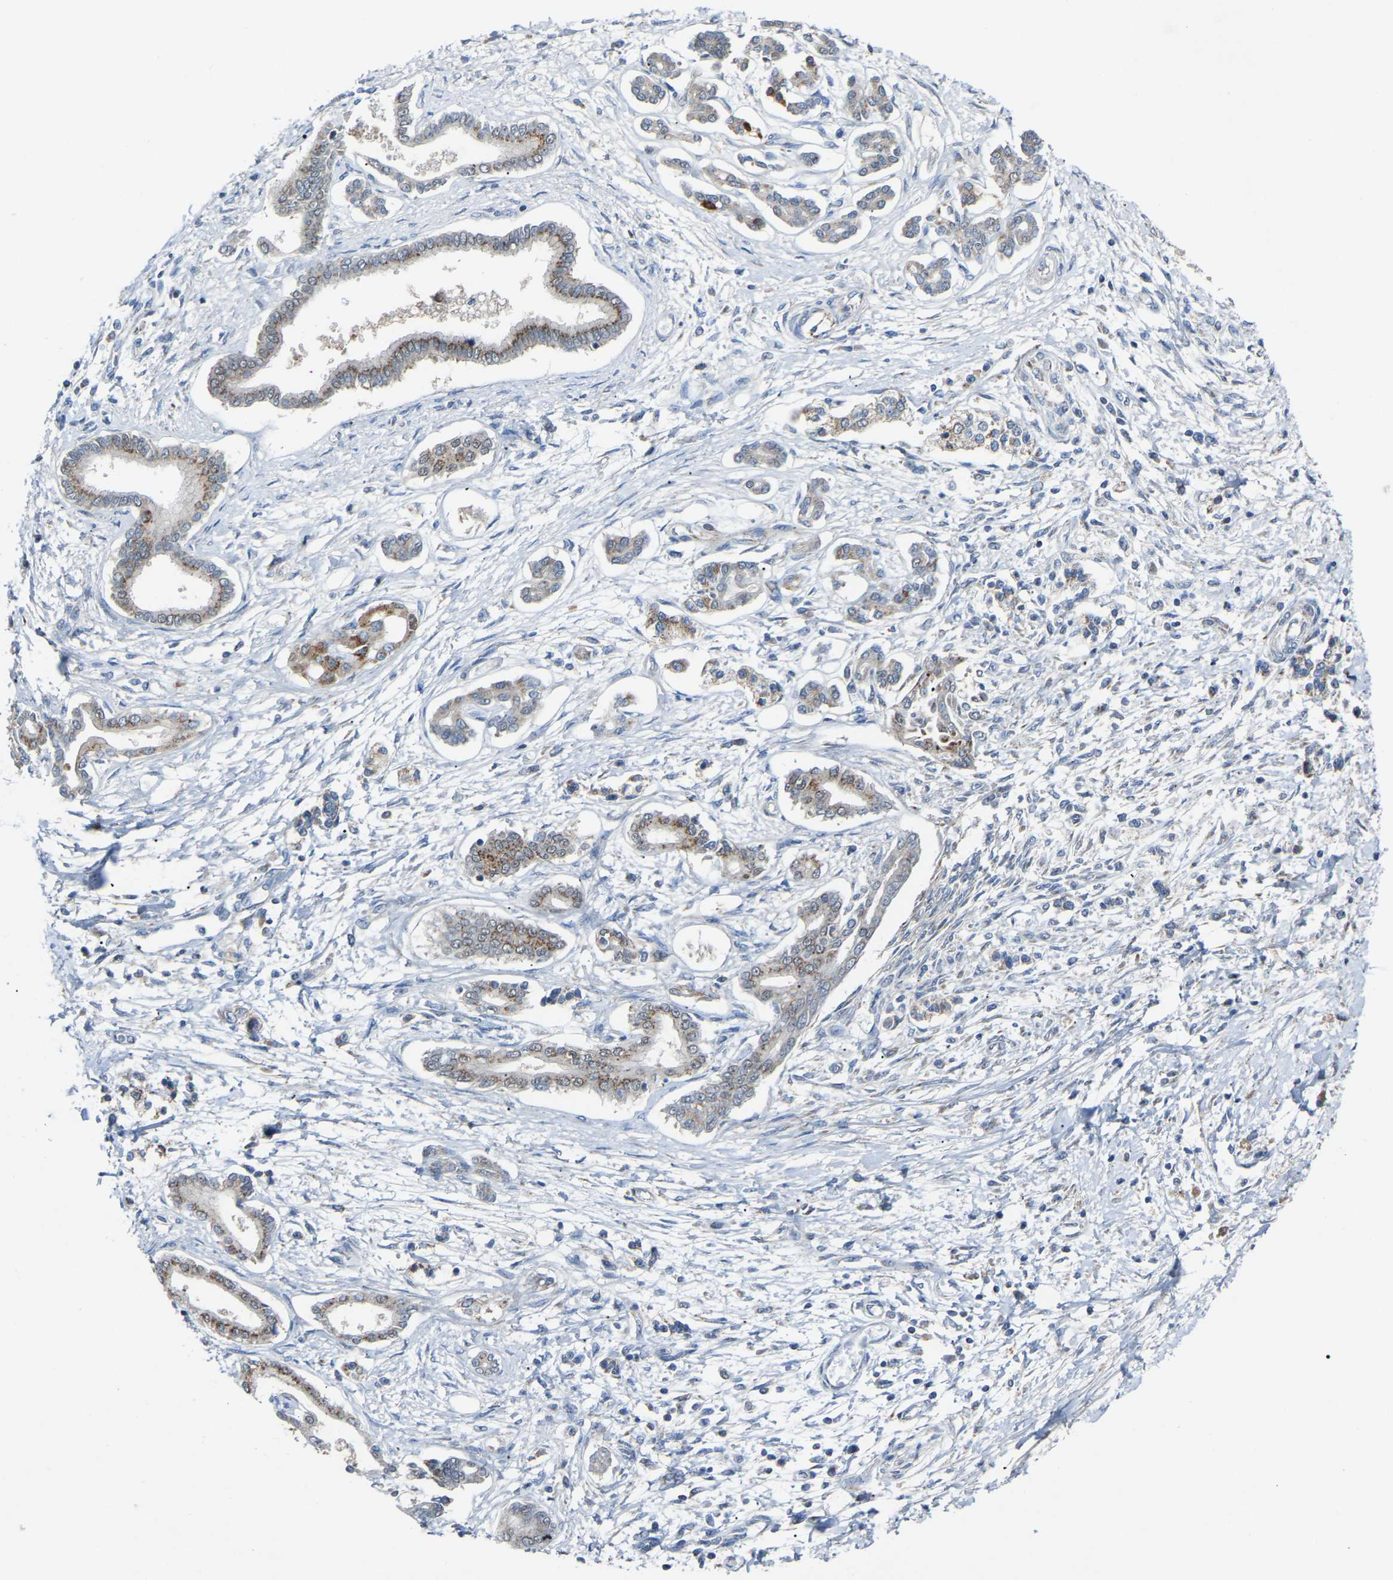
{"staining": {"intensity": "moderate", "quantity": "25%-75%", "location": "cytoplasmic/membranous"}, "tissue": "pancreatic cancer", "cell_type": "Tumor cells", "image_type": "cancer", "snomed": [{"axis": "morphology", "description": "Adenocarcinoma, NOS"}, {"axis": "topography", "description": "Pancreas"}], "caption": "The image displays immunohistochemical staining of pancreatic cancer (adenocarcinoma). There is moderate cytoplasmic/membranous staining is seen in approximately 25%-75% of tumor cells.", "gene": "CANT1", "patient": {"sex": "male", "age": 56}}